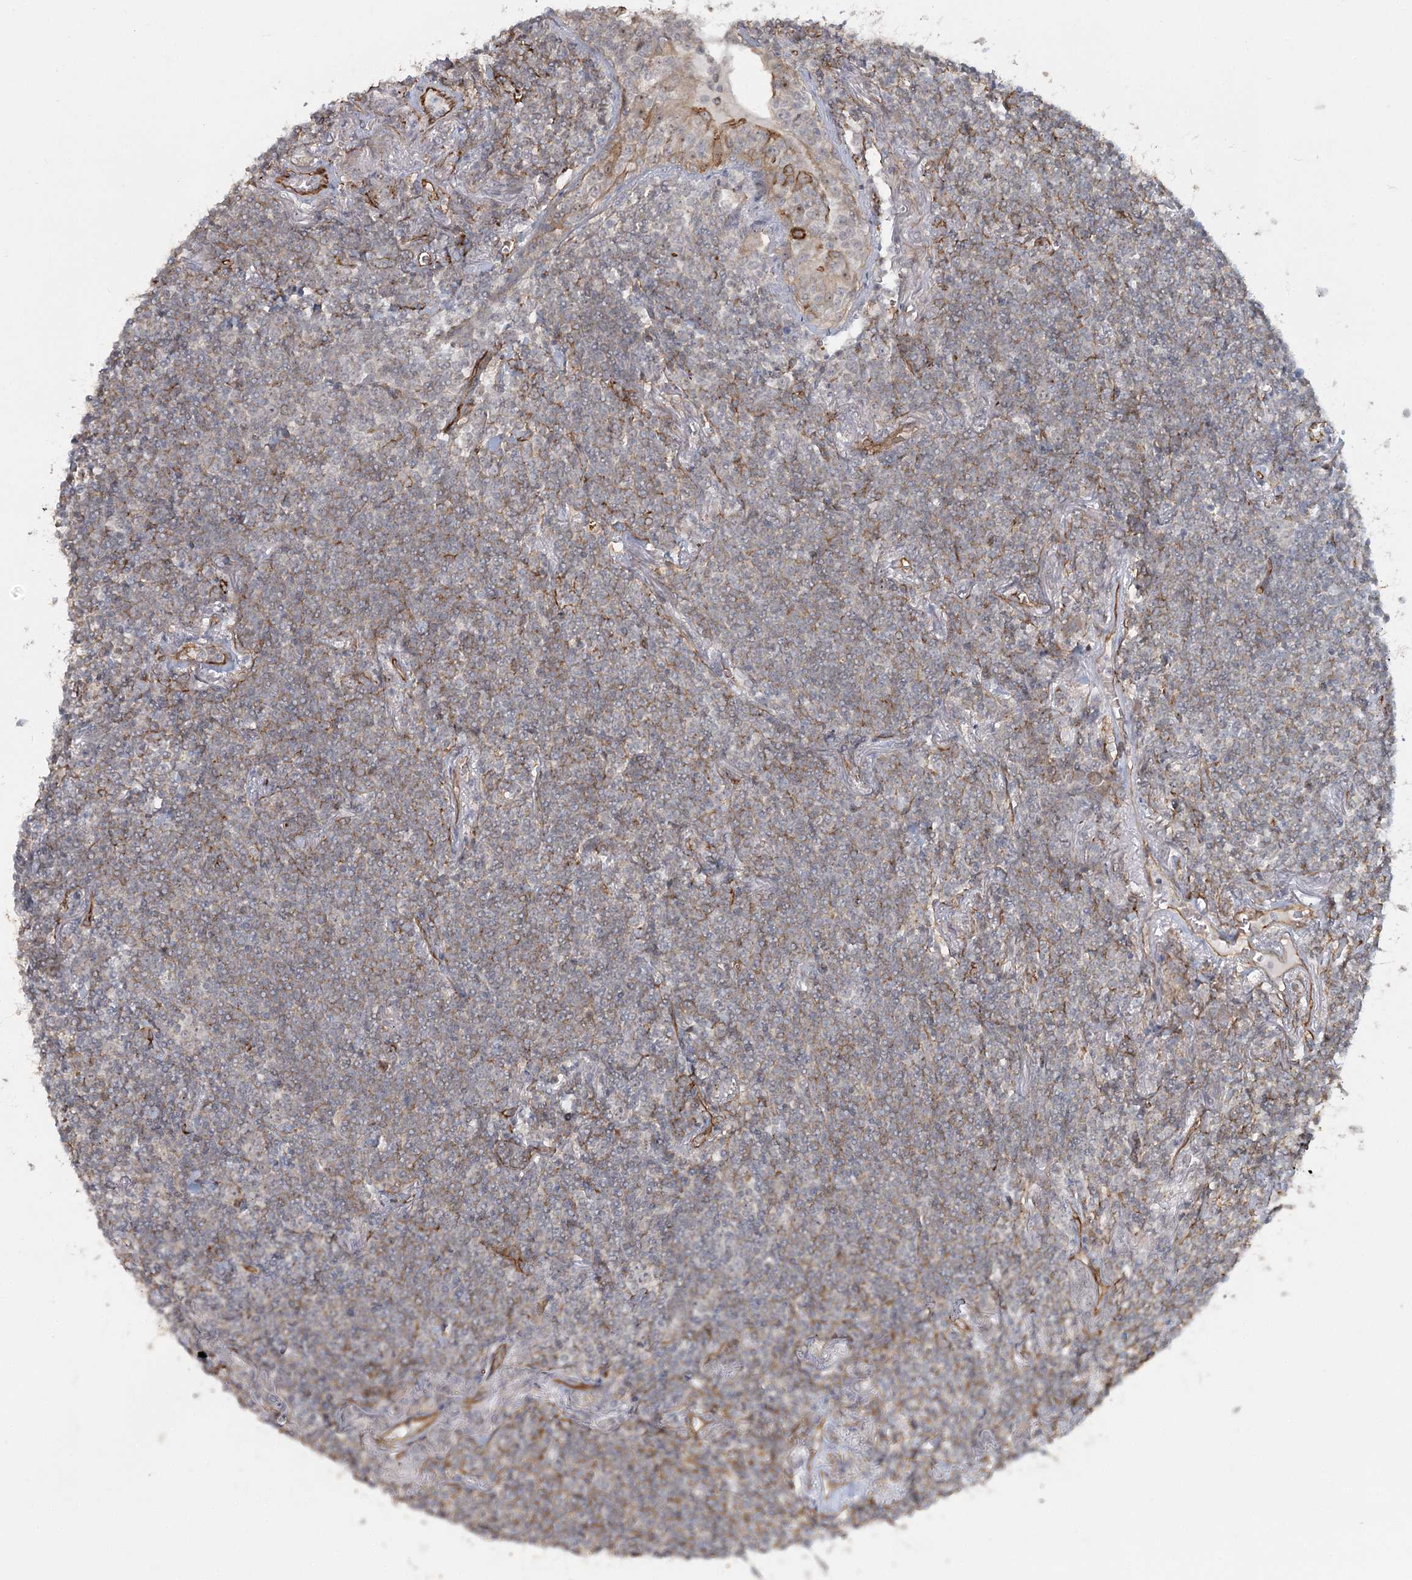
{"staining": {"intensity": "weak", "quantity": "<25%", "location": "cytoplasmic/membranous"}, "tissue": "lymphoma", "cell_type": "Tumor cells", "image_type": "cancer", "snomed": [{"axis": "morphology", "description": "Malignant lymphoma, non-Hodgkin's type, Low grade"}, {"axis": "topography", "description": "Lung"}], "caption": "An immunohistochemistry (IHC) micrograph of lymphoma is shown. There is no staining in tumor cells of lymphoma.", "gene": "RPP14", "patient": {"sex": "female", "age": 71}}